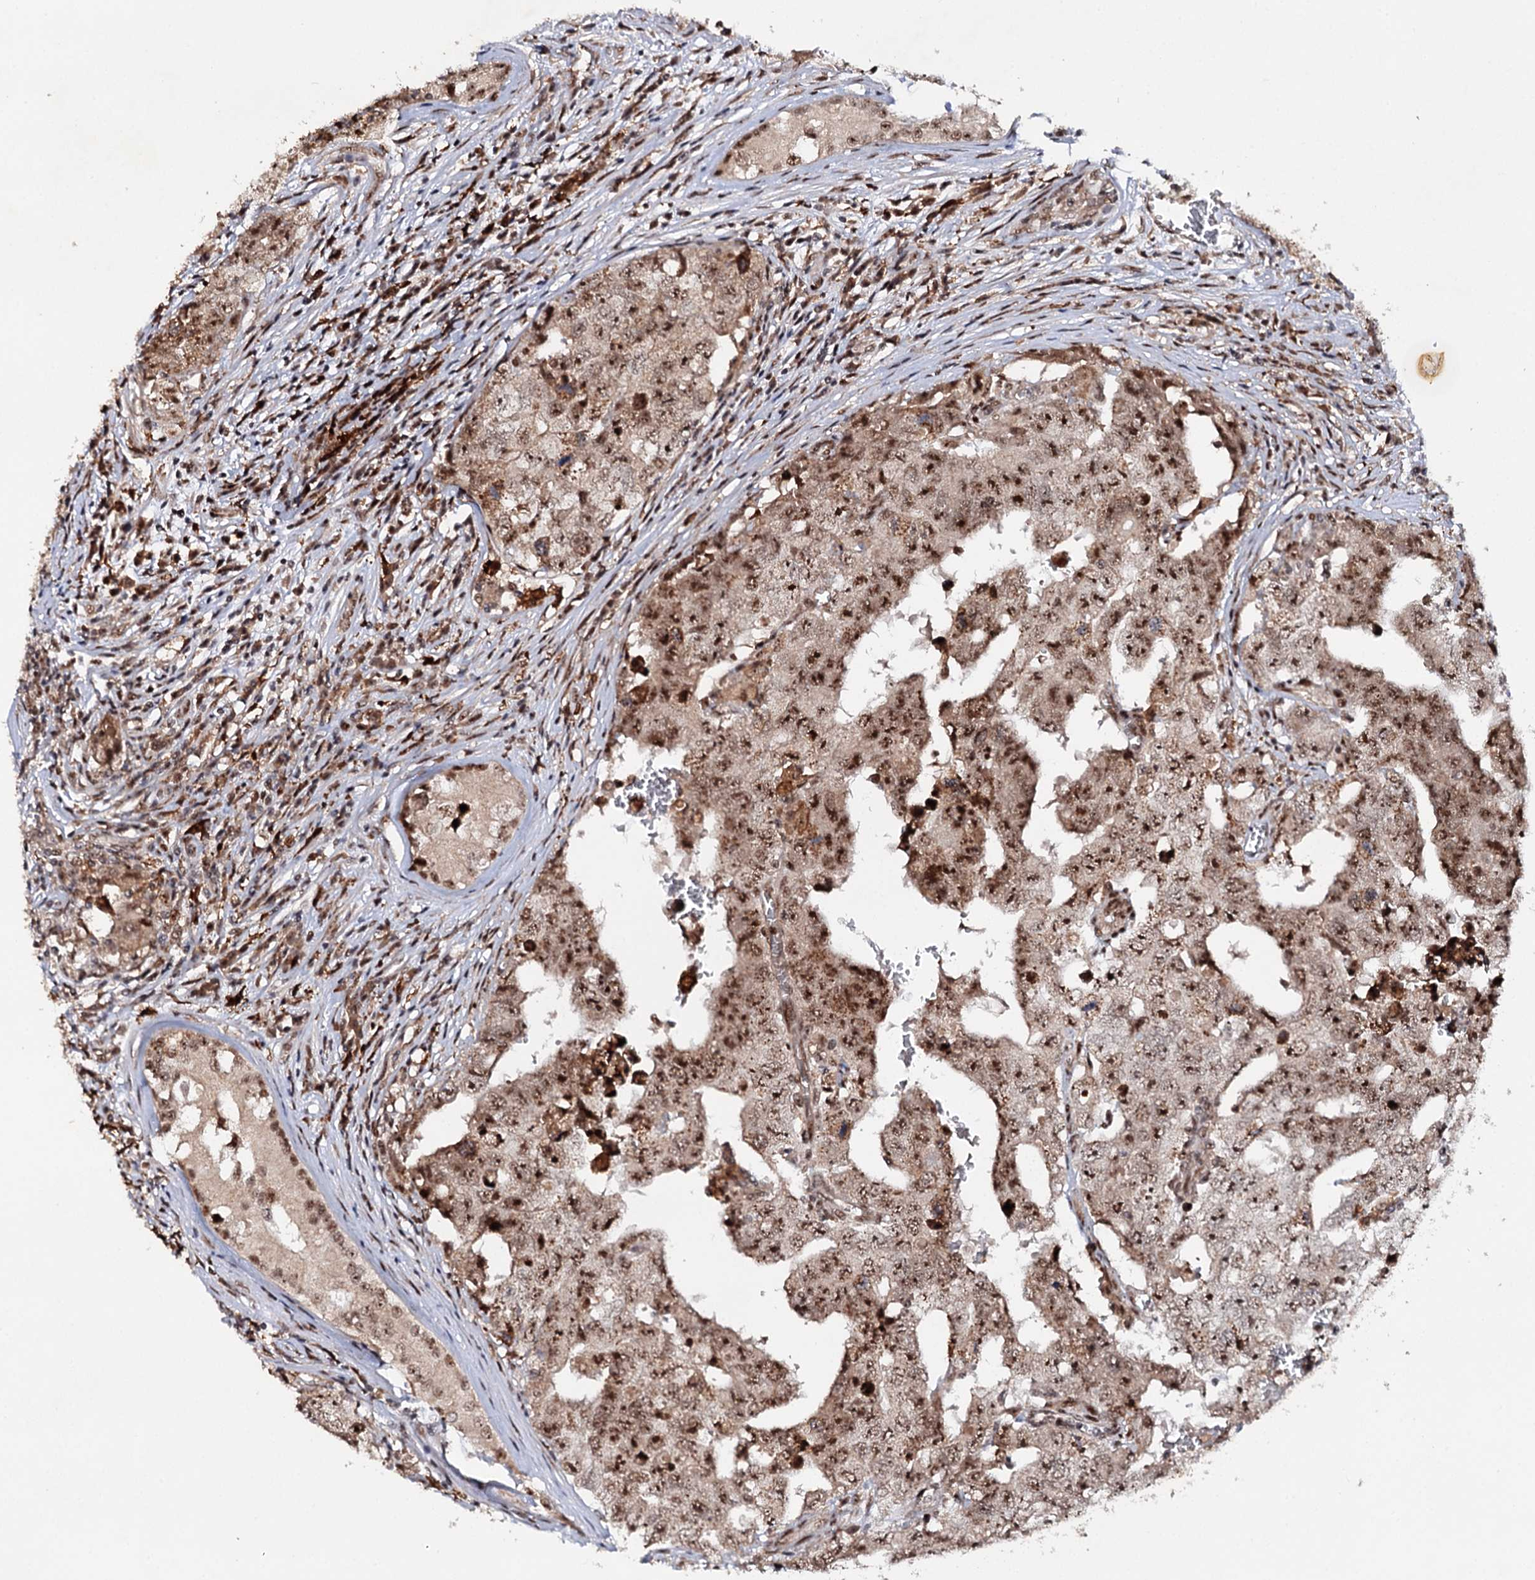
{"staining": {"intensity": "moderate", "quantity": ">75%", "location": "nuclear"}, "tissue": "testis cancer", "cell_type": "Tumor cells", "image_type": "cancer", "snomed": [{"axis": "morphology", "description": "Carcinoma, Embryonal, NOS"}, {"axis": "topography", "description": "Testis"}], "caption": "This is a photomicrograph of IHC staining of testis embryonal carcinoma, which shows moderate positivity in the nuclear of tumor cells.", "gene": "BUD13", "patient": {"sex": "male", "age": 17}}